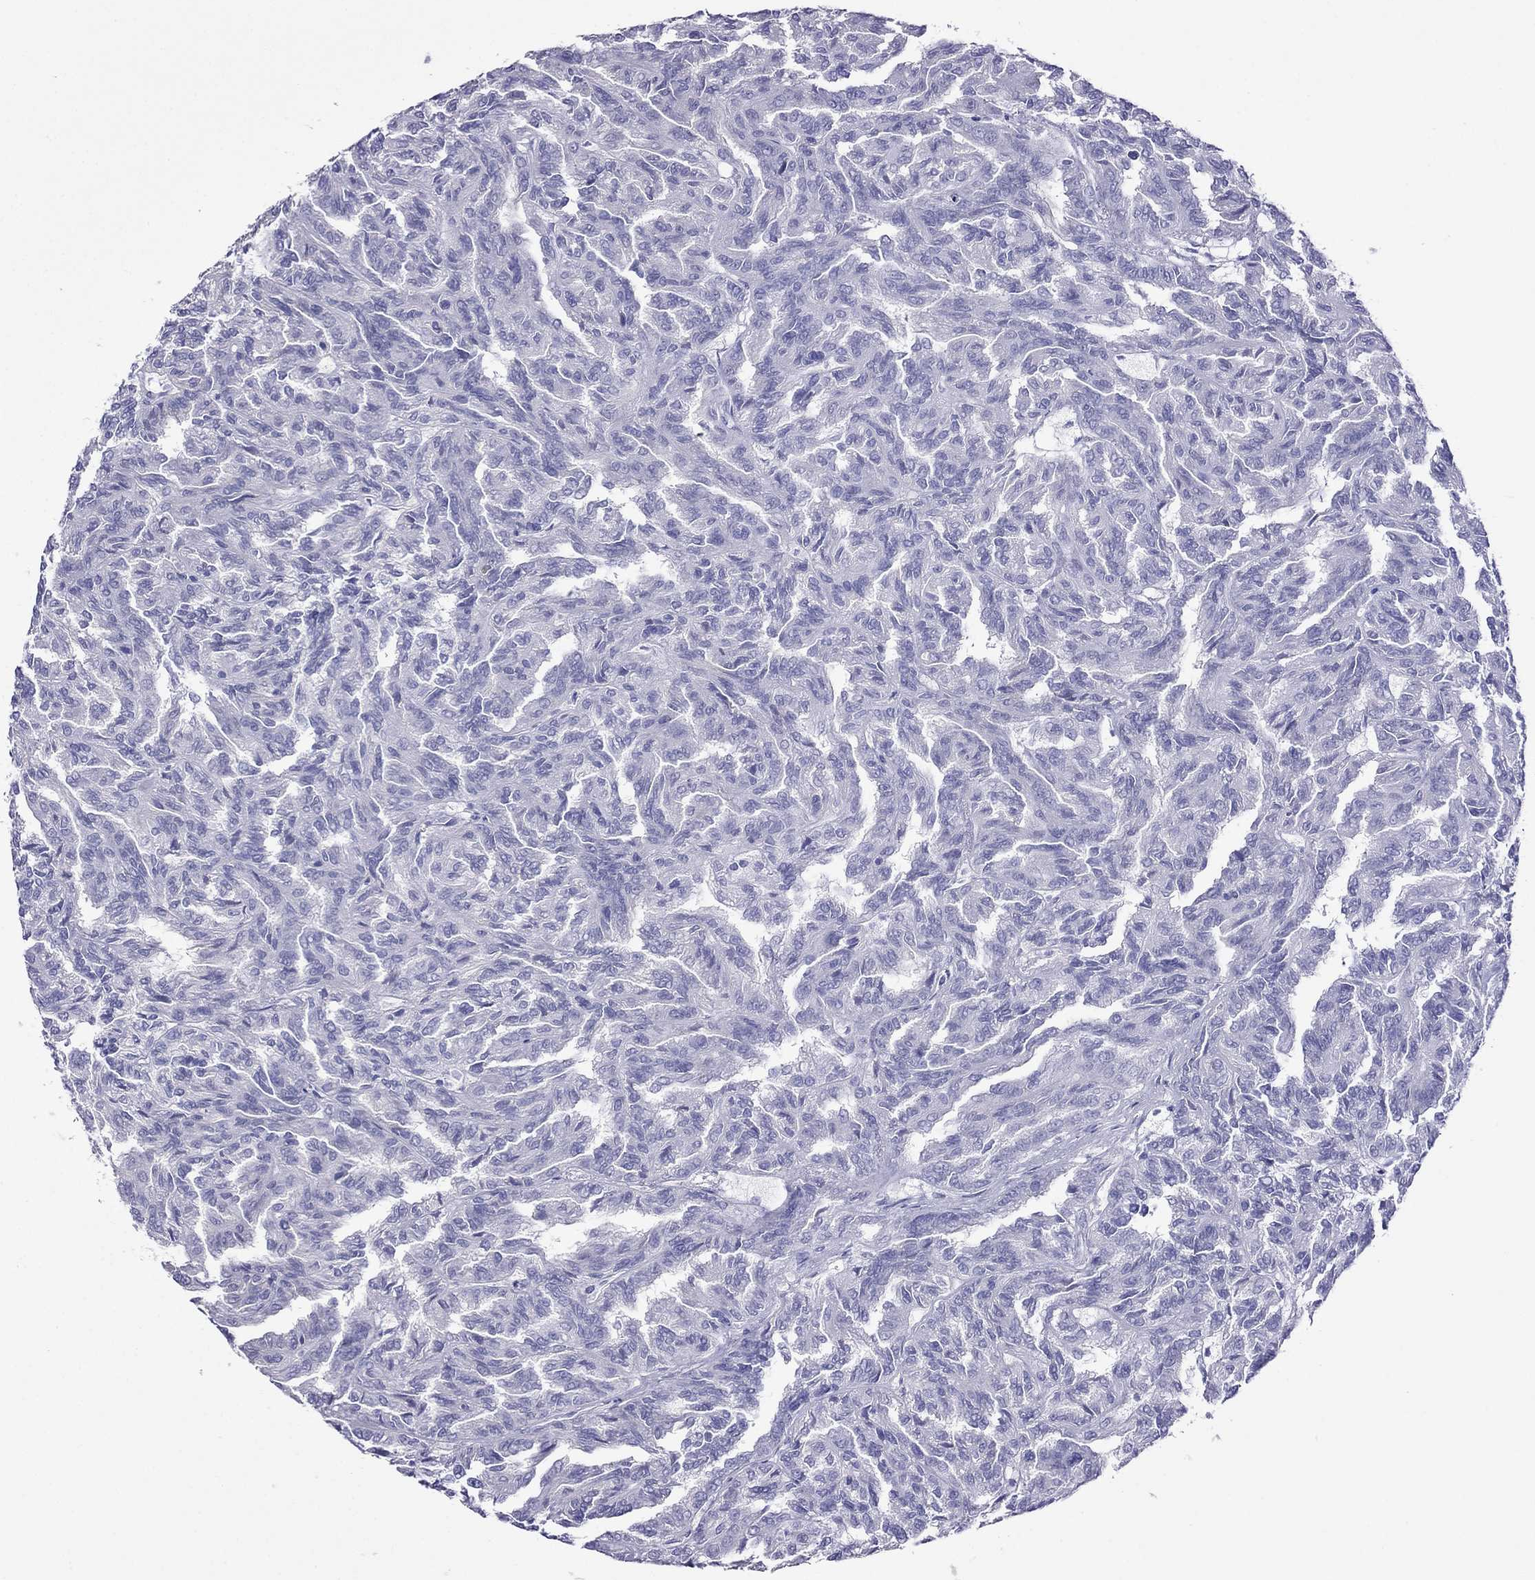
{"staining": {"intensity": "negative", "quantity": "none", "location": "none"}, "tissue": "renal cancer", "cell_type": "Tumor cells", "image_type": "cancer", "snomed": [{"axis": "morphology", "description": "Adenocarcinoma, NOS"}, {"axis": "topography", "description": "Kidney"}], "caption": "Adenocarcinoma (renal) was stained to show a protein in brown. There is no significant expression in tumor cells.", "gene": "PCDHA6", "patient": {"sex": "male", "age": 79}}